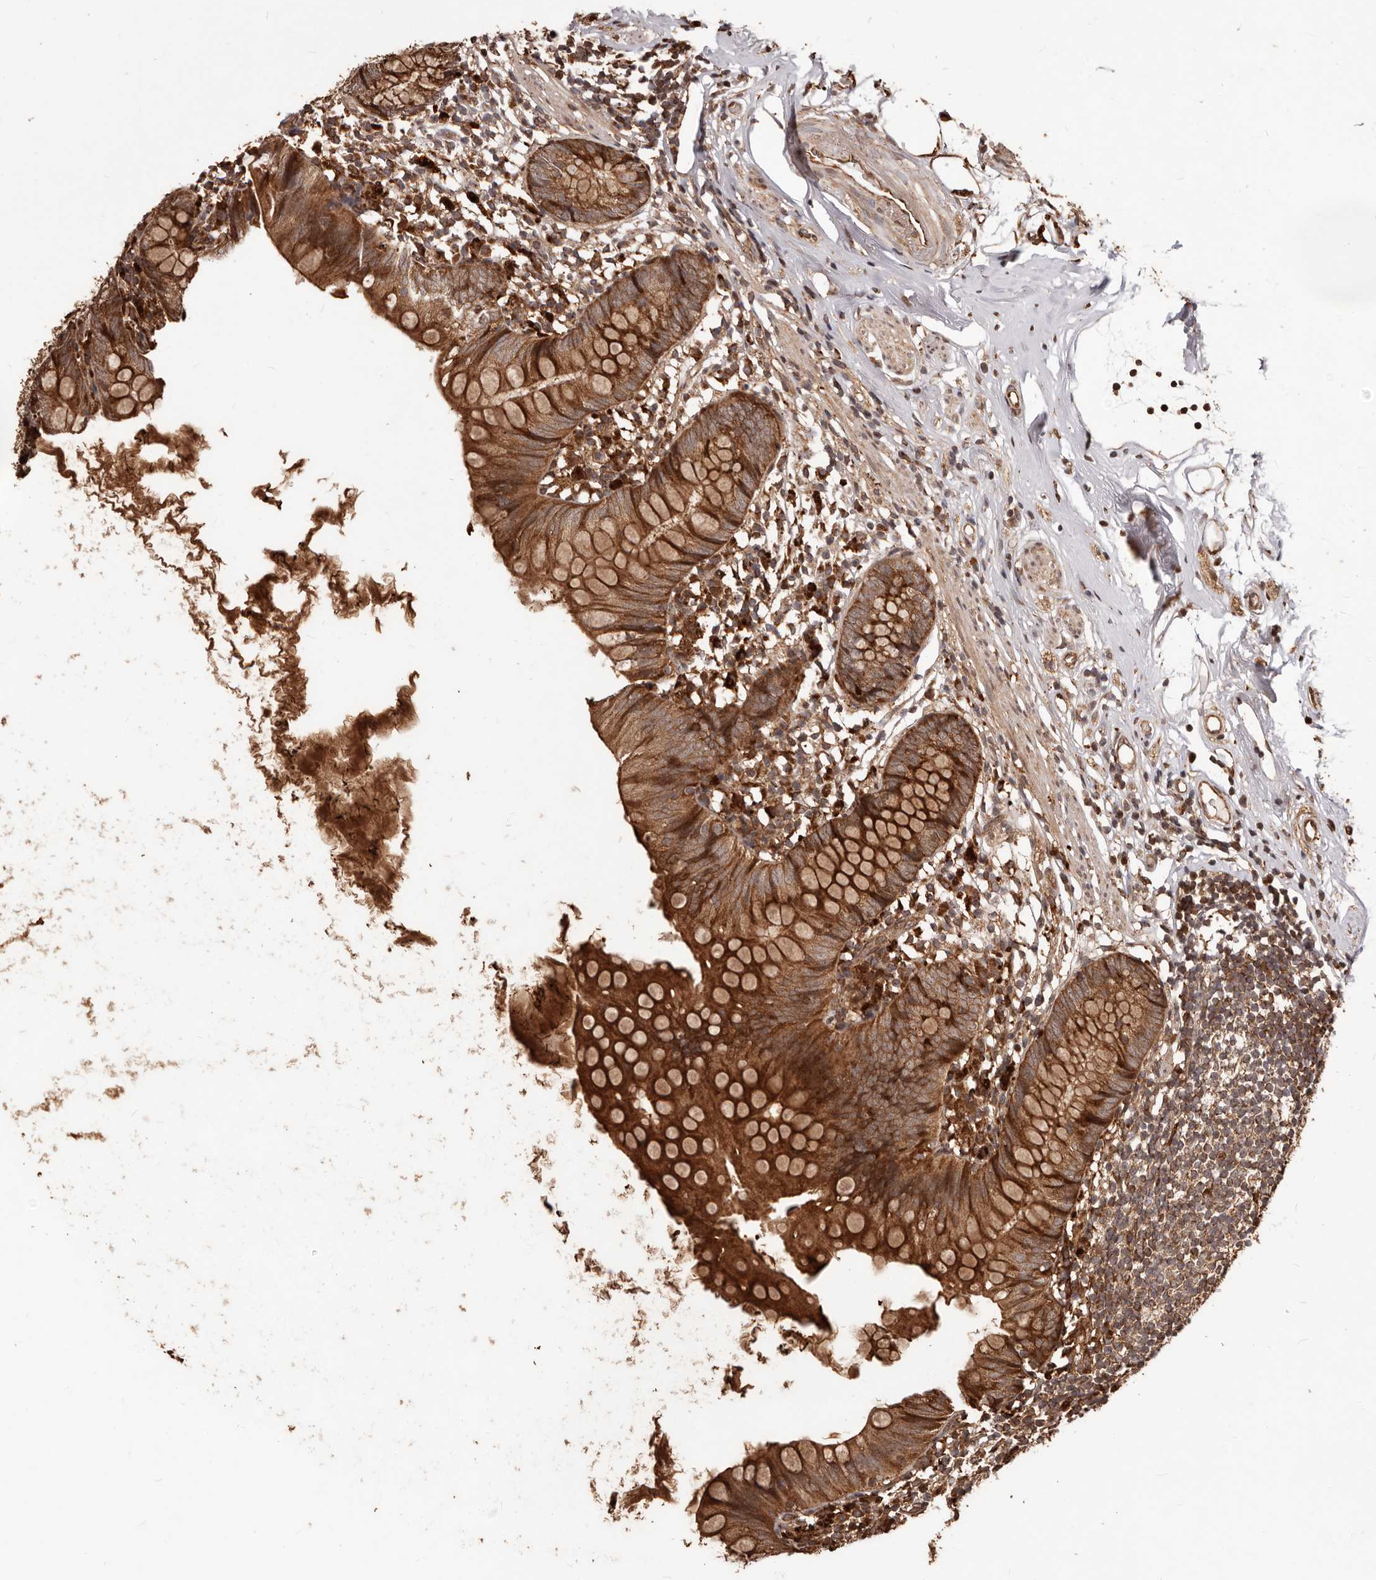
{"staining": {"intensity": "strong", "quantity": ">75%", "location": "cytoplasmic/membranous"}, "tissue": "appendix", "cell_type": "Glandular cells", "image_type": "normal", "snomed": [{"axis": "morphology", "description": "Normal tissue, NOS"}, {"axis": "topography", "description": "Appendix"}], "caption": "Immunohistochemical staining of normal appendix displays >75% levels of strong cytoplasmic/membranous protein positivity in about >75% of glandular cells. Immunohistochemistry (ihc) stains the protein of interest in brown and the nuclei are stained blue.", "gene": "MTO1", "patient": {"sex": "female", "age": 62}}